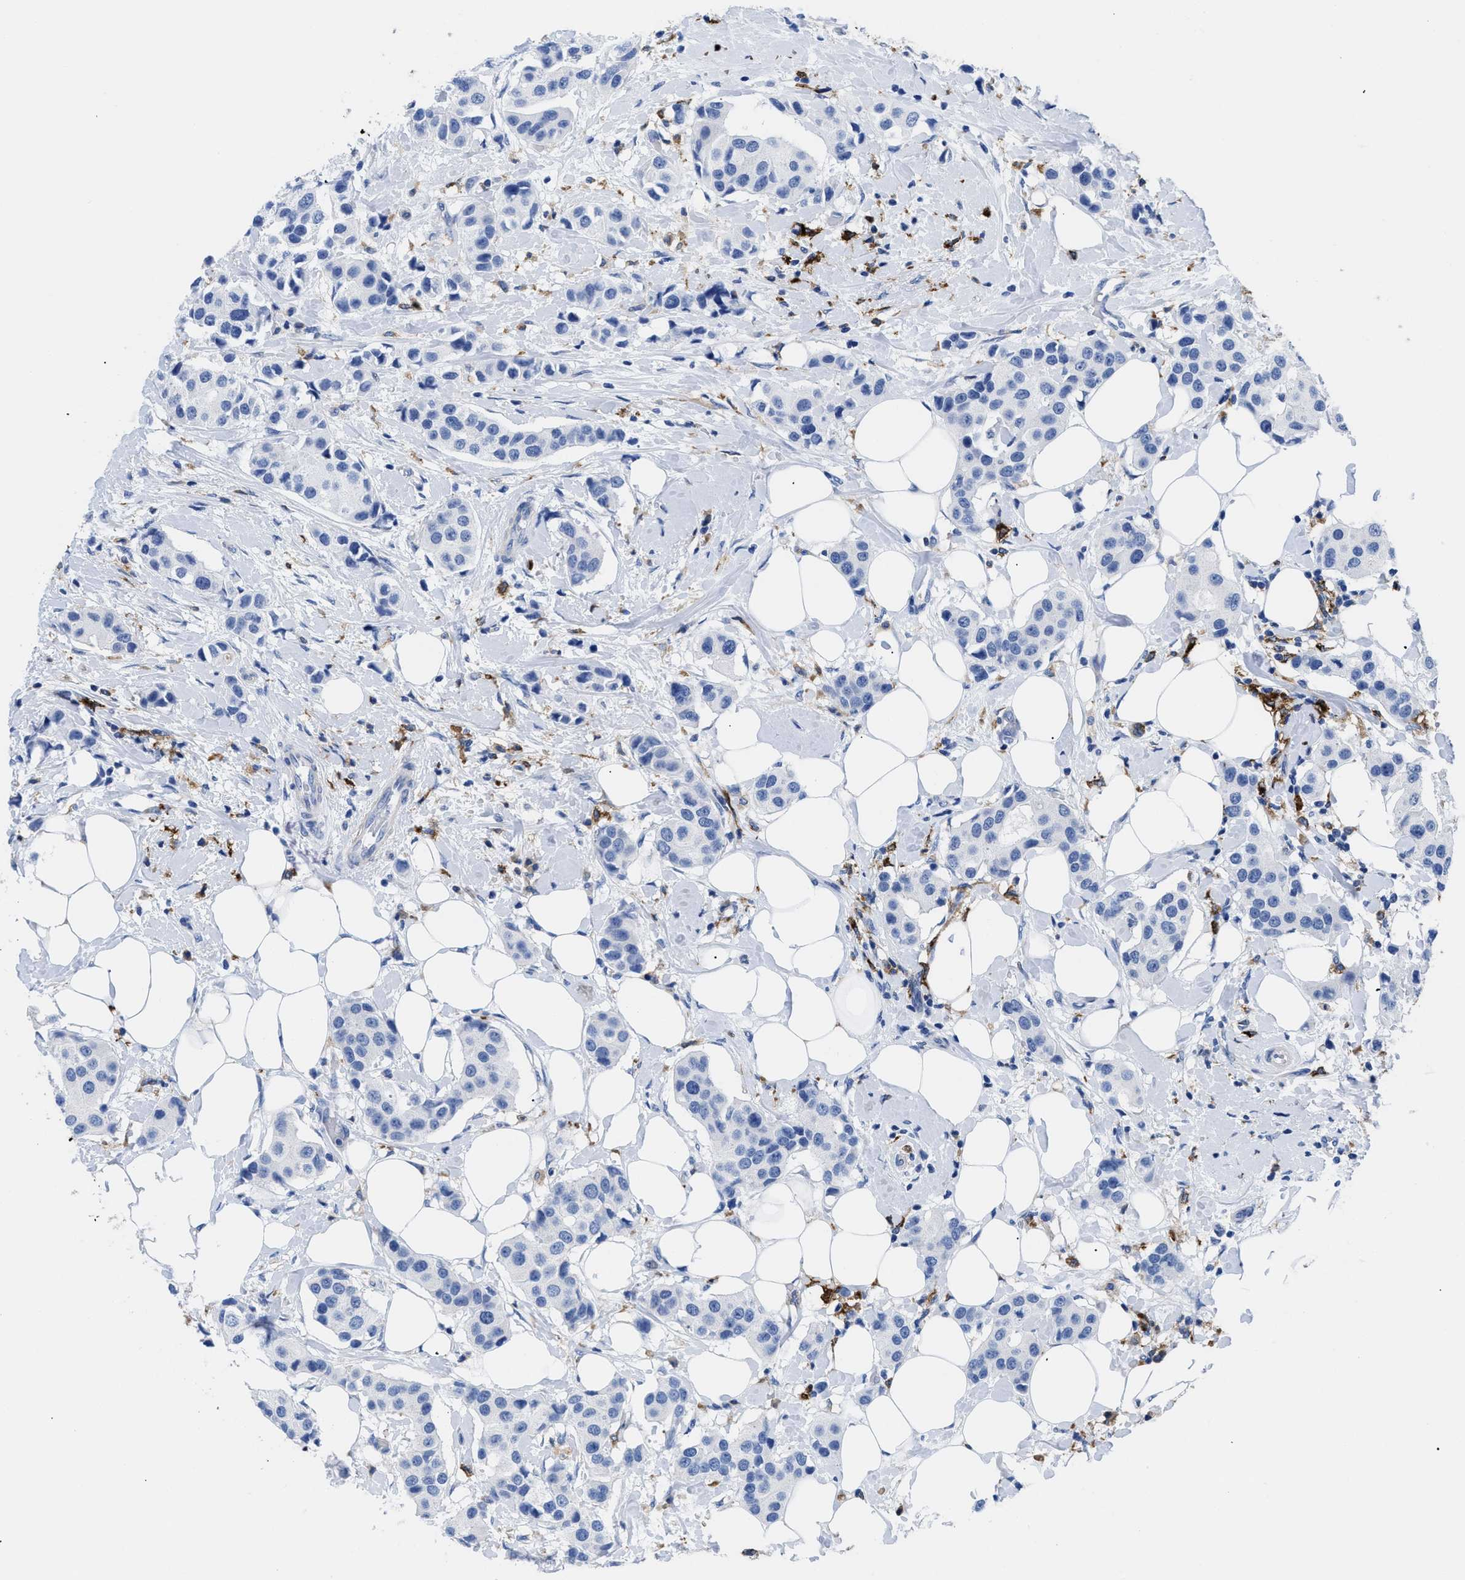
{"staining": {"intensity": "negative", "quantity": "none", "location": "none"}, "tissue": "breast cancer", "cell_type": "Tumor cells", "image_type": "cancer", "snomed": [{"axis": "morphology", "description": "Normal tissue, NOS"}, {"axis": "morphology", "description": "Duct carcinoma"}, {"axis": "topography", "description": "Breast"}], "caption": "This is a image of immunohistochemistry (IHC) staining of intraductal carcinoma (breast), which shows no expression in tumor cells.", "gene": "HLA-DPA1", "patient": {"sex": "female", "age": 39}}